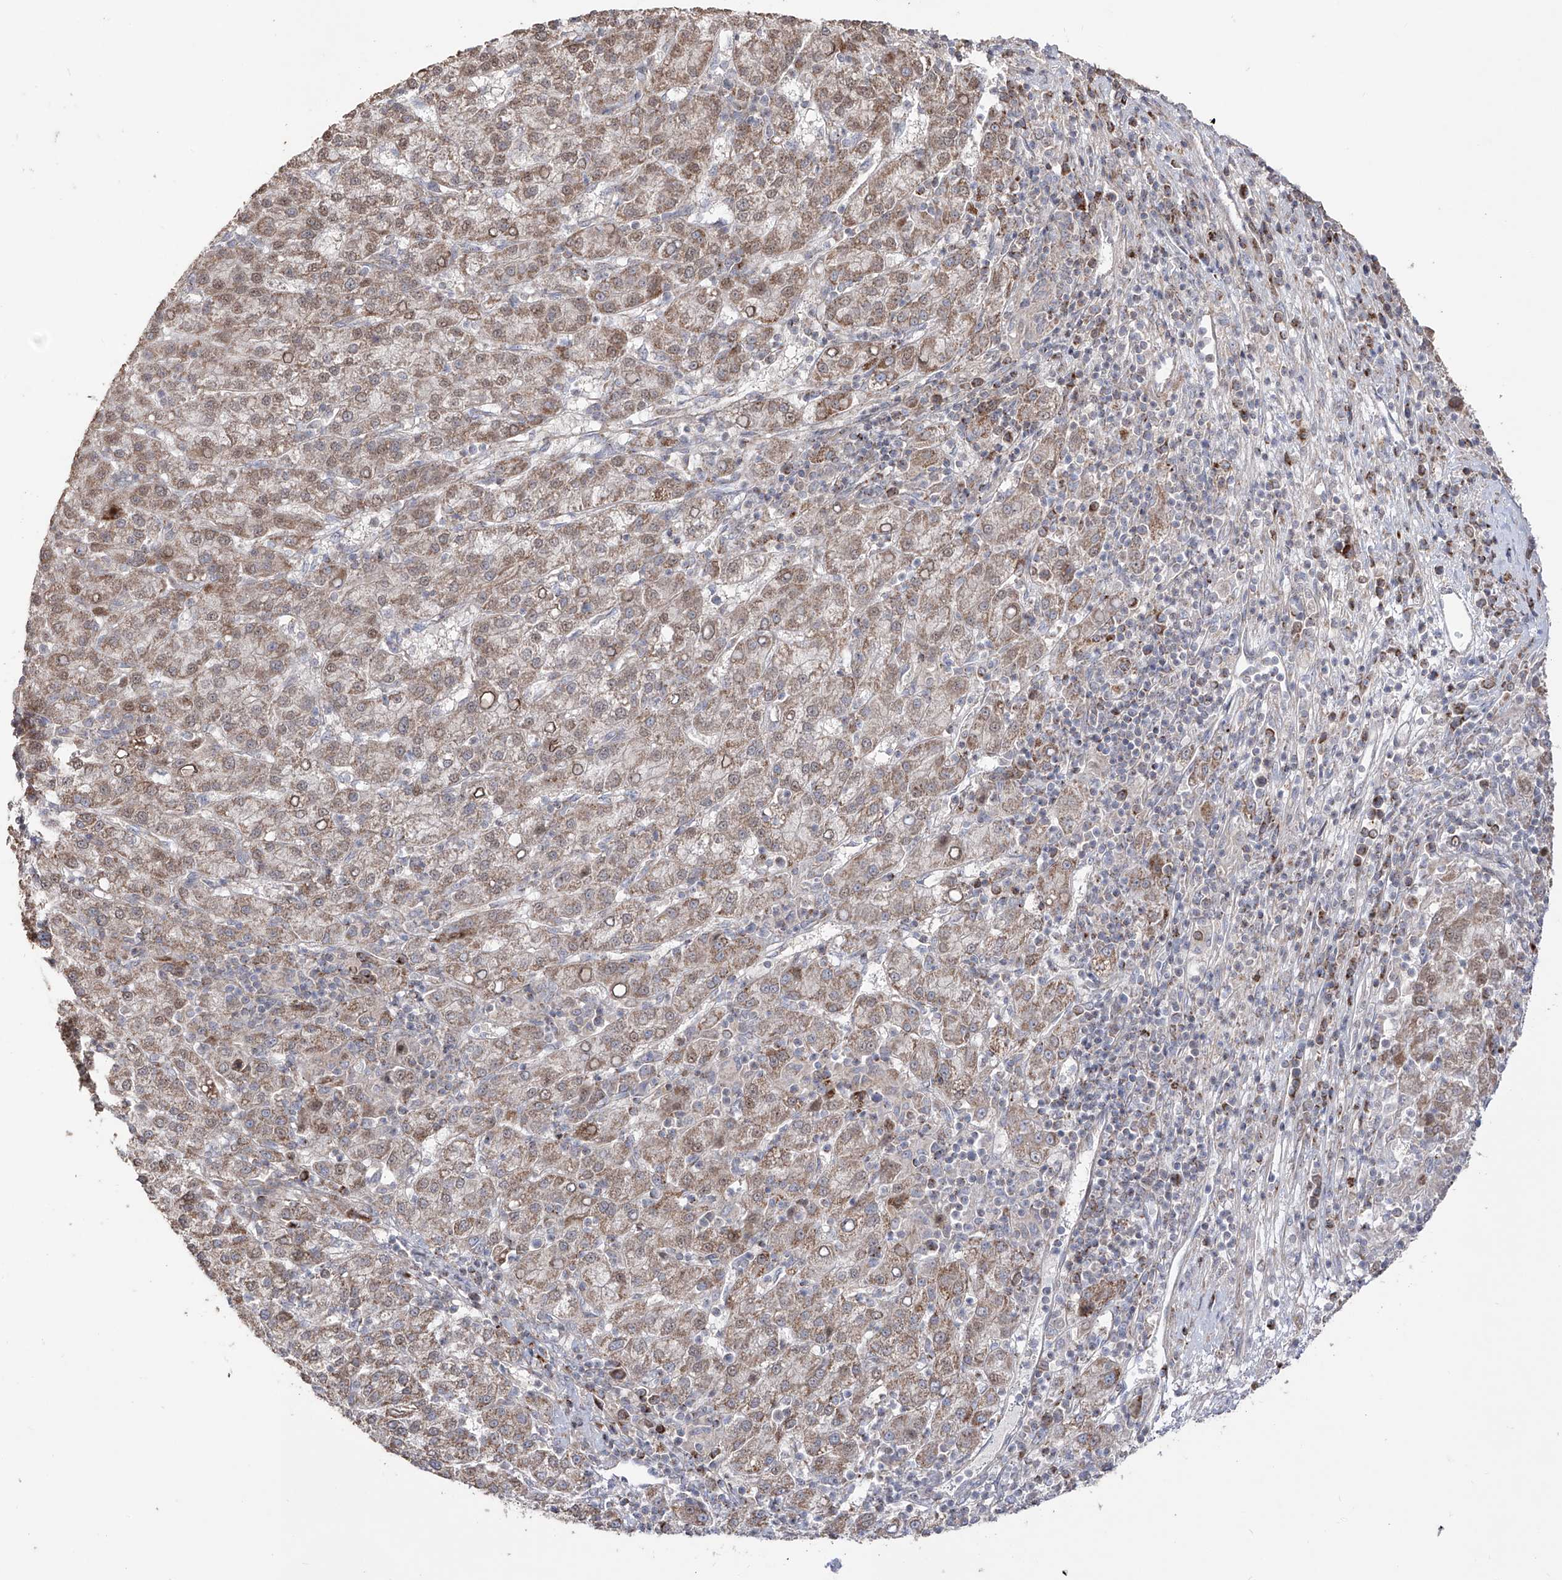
{"staining": {"intensity": "weak", "quantity": ">75%", "location": "cytoplasmic/membranous,nuclear"}, "tissue": "liver cancer", "cell_type": "Tumor cells", "image_type": "cancer", "snomed": [{"axis": "morphology", "description": "Carcinoma, Hepatocellular, NOS"}, {"axis": "topography", "description": "Liver"}], "caption": "Hepatocellular carcinoma (liver) stained for a protein demonstrates weak cytoplasmic/membranous and nuclear positivity in tumor cells. (brown staining indicates protein expression, while blue staining denotes nuclei).", "gene": "YKT6", "patient": {"sex": "female", "age": 58}}